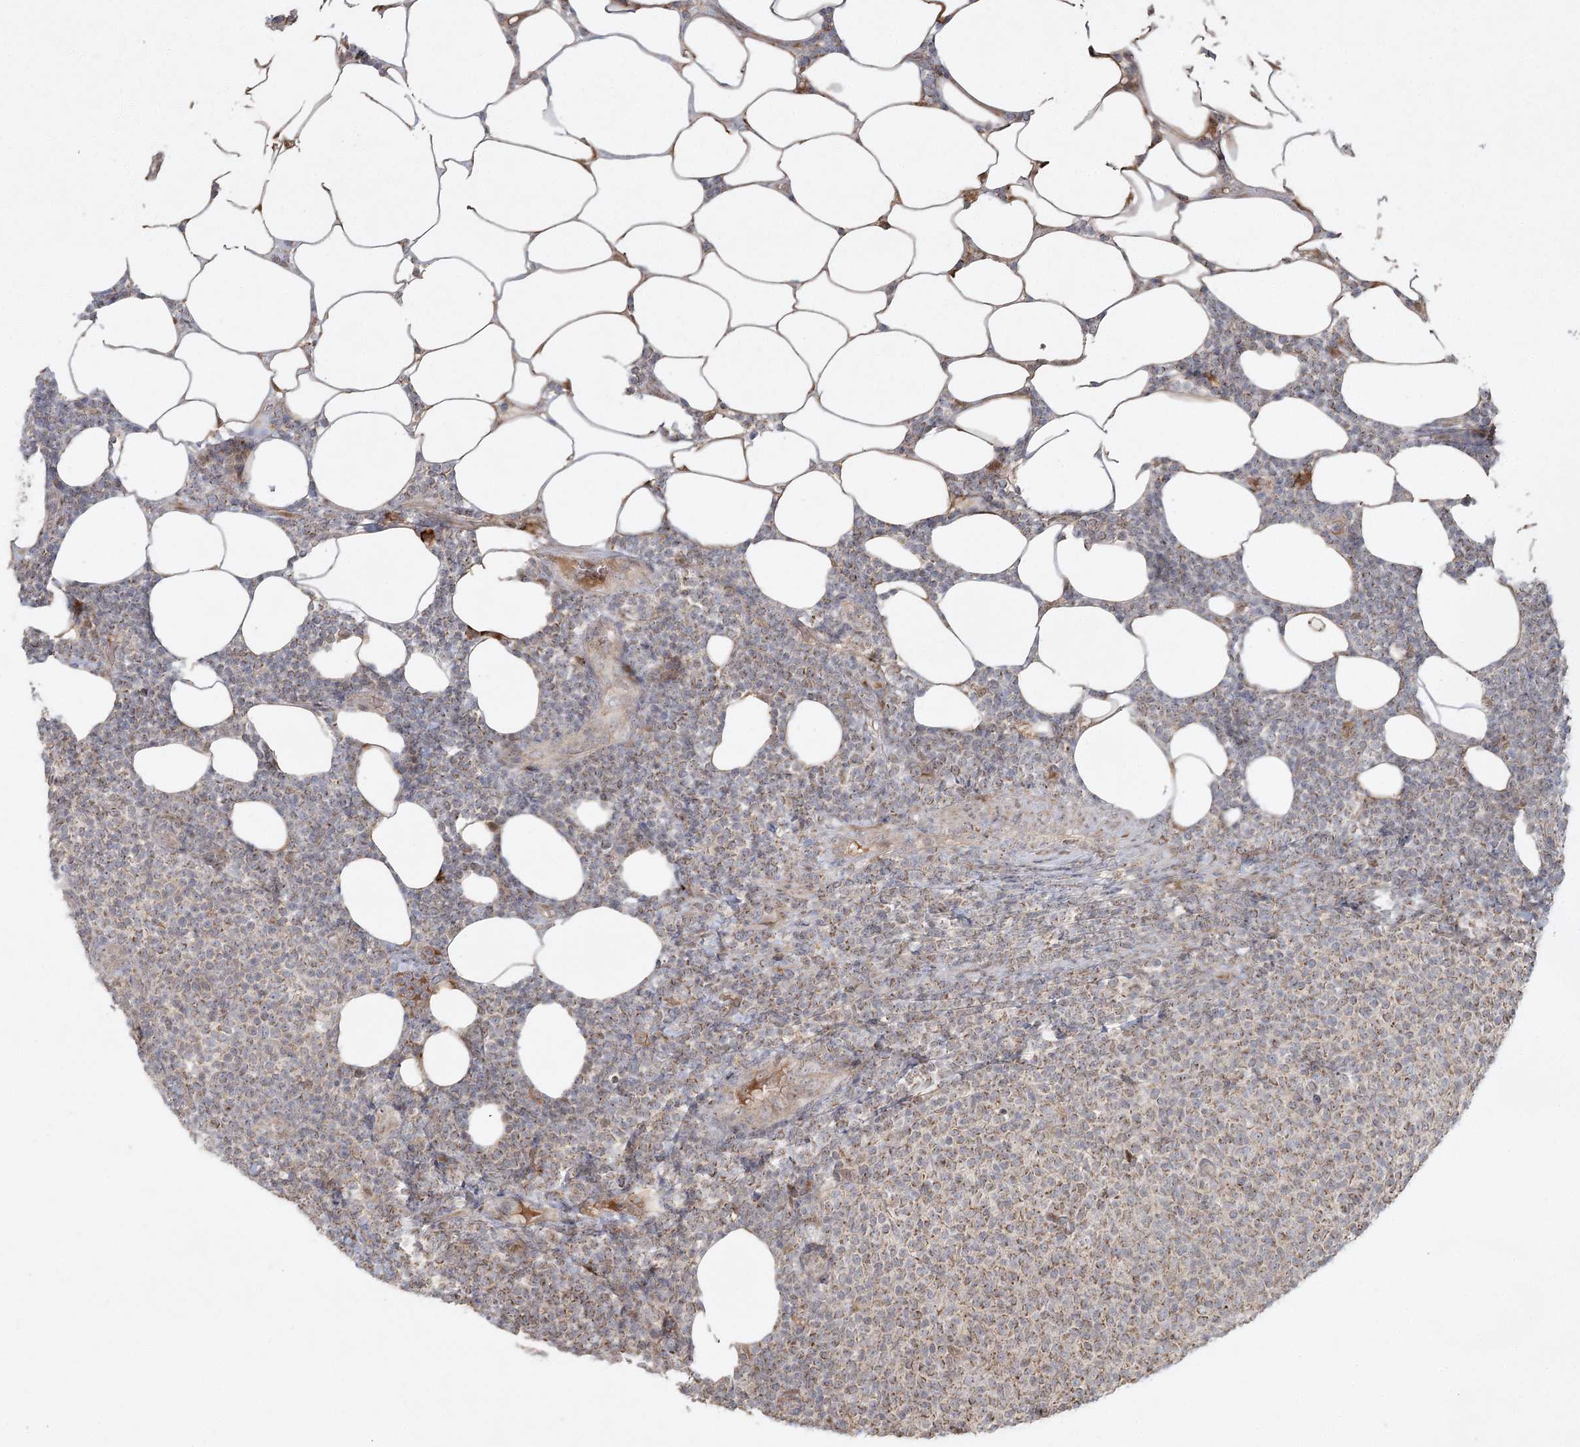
{"staining": {"intensity": "weak", "quantity": ">75%", "location": "cytoplasmic/membranous"}, "tissue": "lymphoma", "cell_type": "Tumor cells", "image_type": "cancer", "snomed": [{"axis": "morphology", "description": "Malignant lymphoma, non-Hodgkin's type, Low grade"}, {"axis": "topography", "description": "Lymph node"}], "caption": "Human malignant lymphoma, non-Hodgkin's type (low-grade) stained with a brown dye exhibits weak cytoplasmic/membranous positive staining in approximately >75% of tumor cells.", "gene": "KBTBD4", "patient": {"sex": "male", "age": 66}}